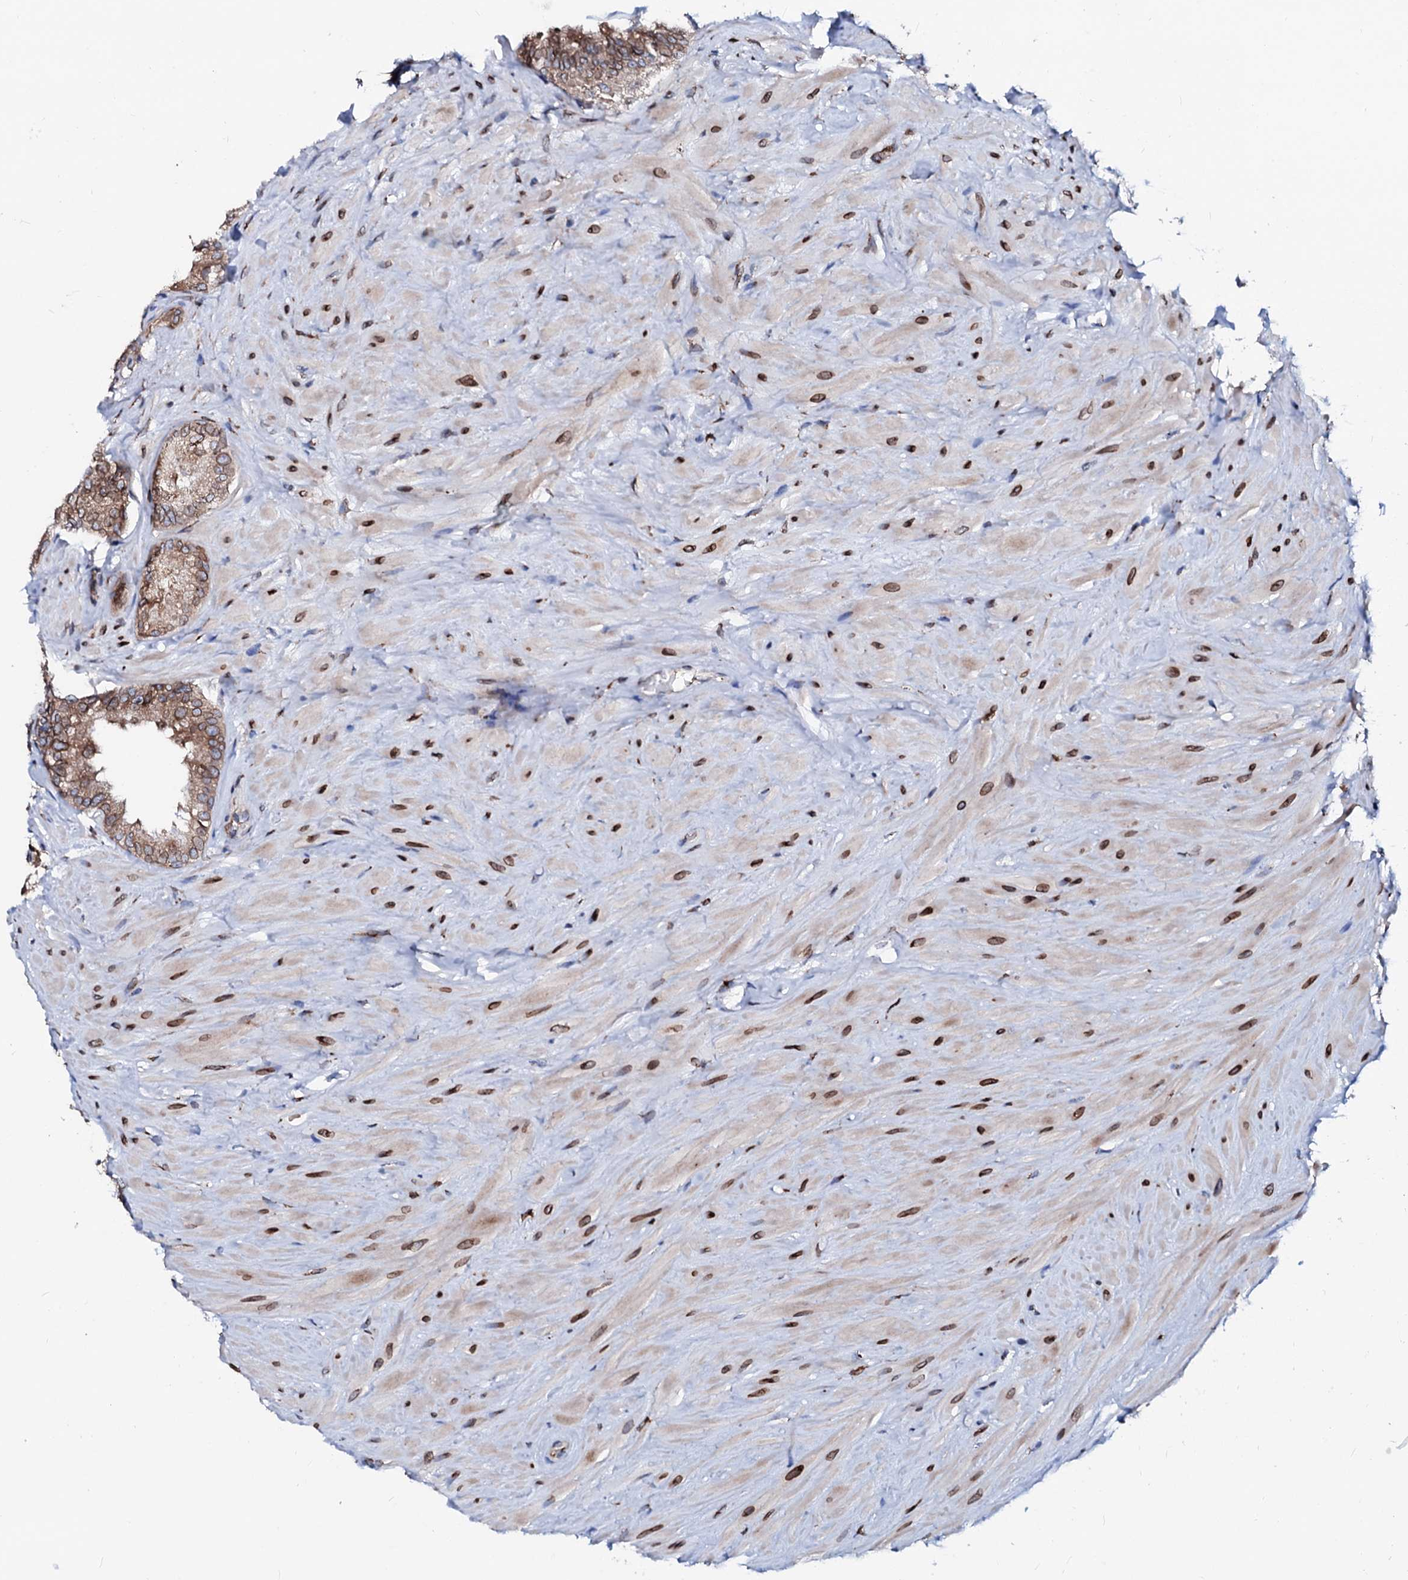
{"staining": {"intensity": "moderate", "quantity": ">75%", "location": "cytoplasmic/membranous"}, "tissue": "seminal vesicle", "cell_type": "Glandular cells", "image_type": "normal", "snomed": [{"axis": "morphology", "description": "Normal tissue, NOS"}, {"axis": "topography", "description": "Seminal veicle"}], "caption": "Immunohistochemistry (IHC) photomicrograph of normal human seminal vesicle stained for a protein (brown), which shows medium levels of moderate cytoplasmic/membranous positivity in about >75% of glandular cells.", "gene": "TMCO3", "patient": {"sex": "male", "age": 80}}